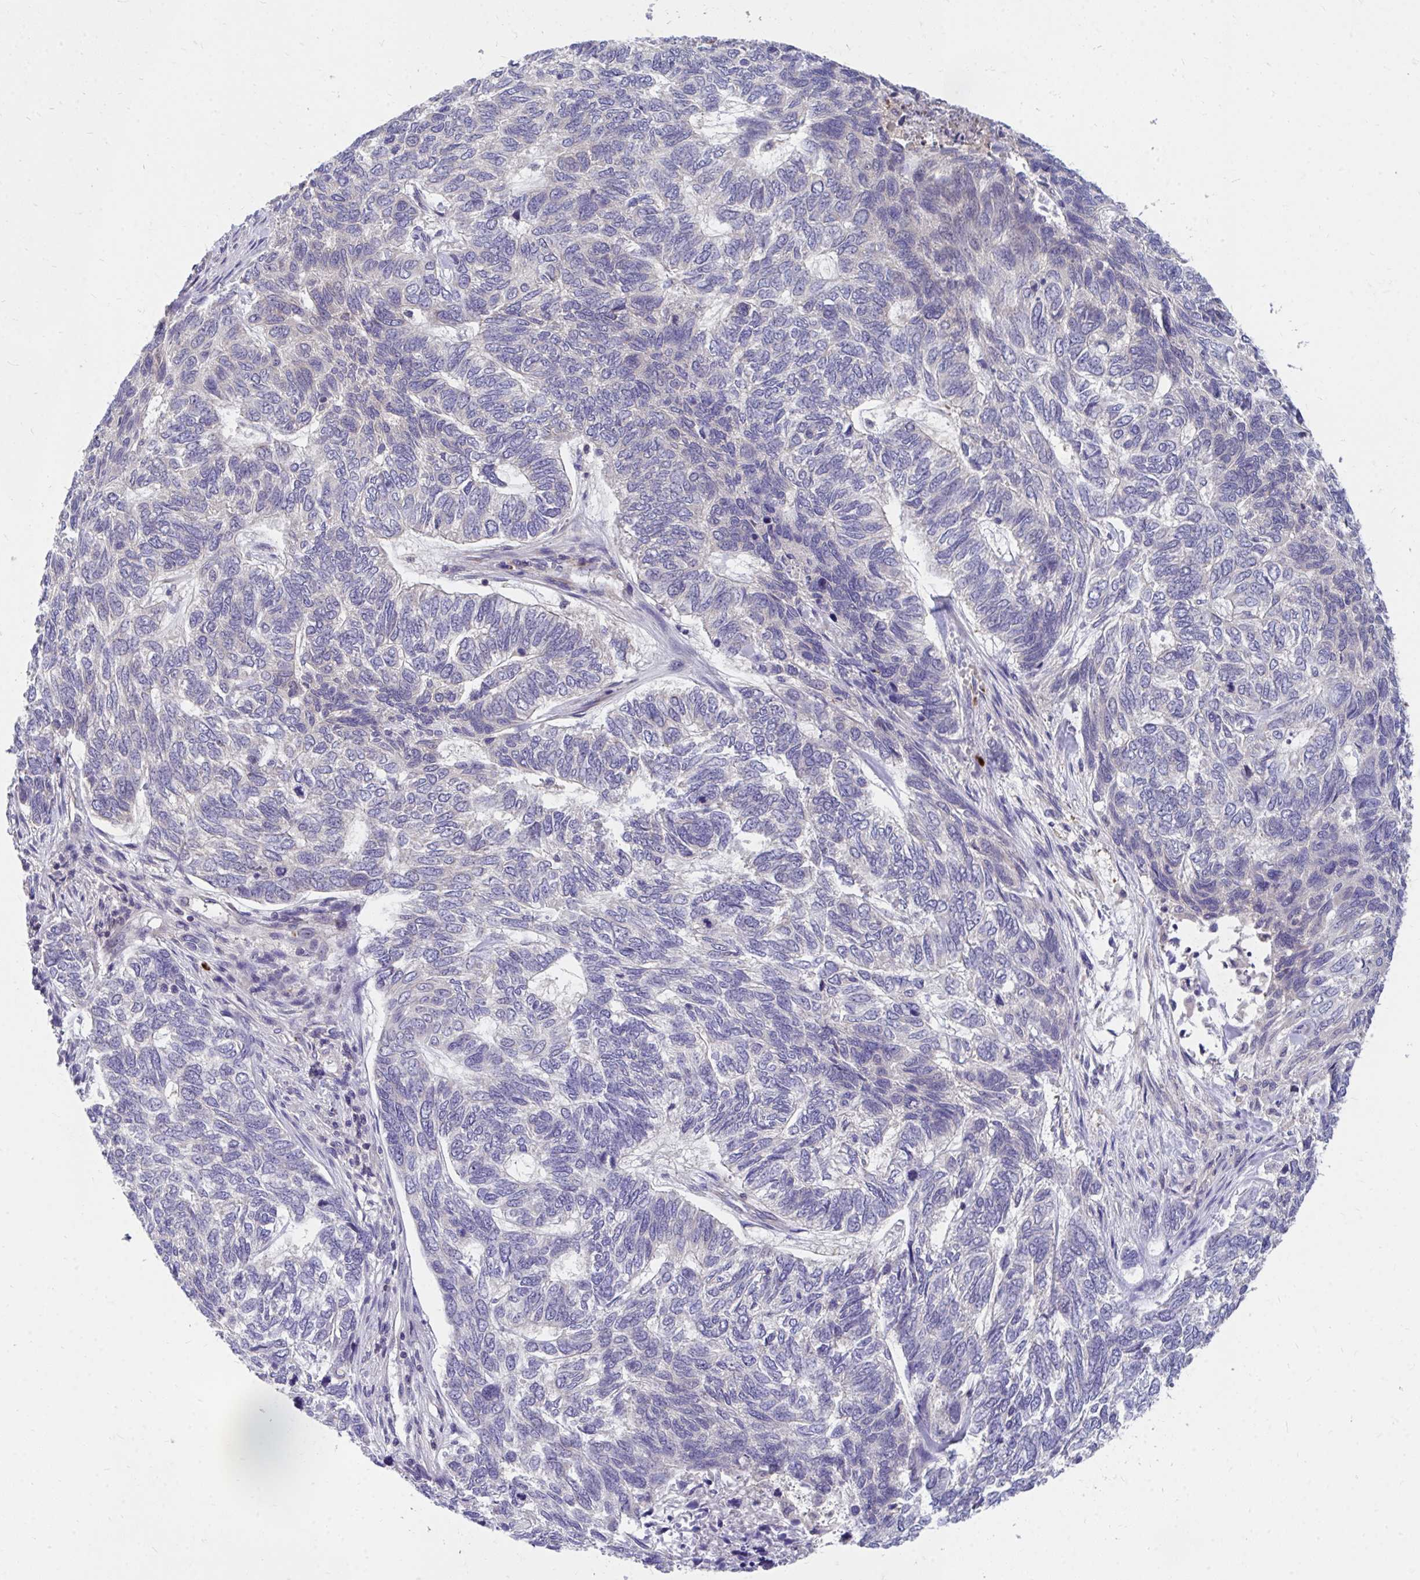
{"staining": {"intensity": "negative", "quantity": "none", "location": "none"}, "tissue": "skin cancer", "cell_type": "Tumor cells", "image_type": "cancer", "snomed": [{"axis": "morphology", "description": "Basal cell carcinoma"}, {"axis": "topography", "description": "Skin"}], "caption": "Immunohistochemical staining of human skin basal cell carcinoma reveals no significant staining in tumor cells.", "gene": "FHIP1B", "patient": {"sex": "female", "age": 65}}